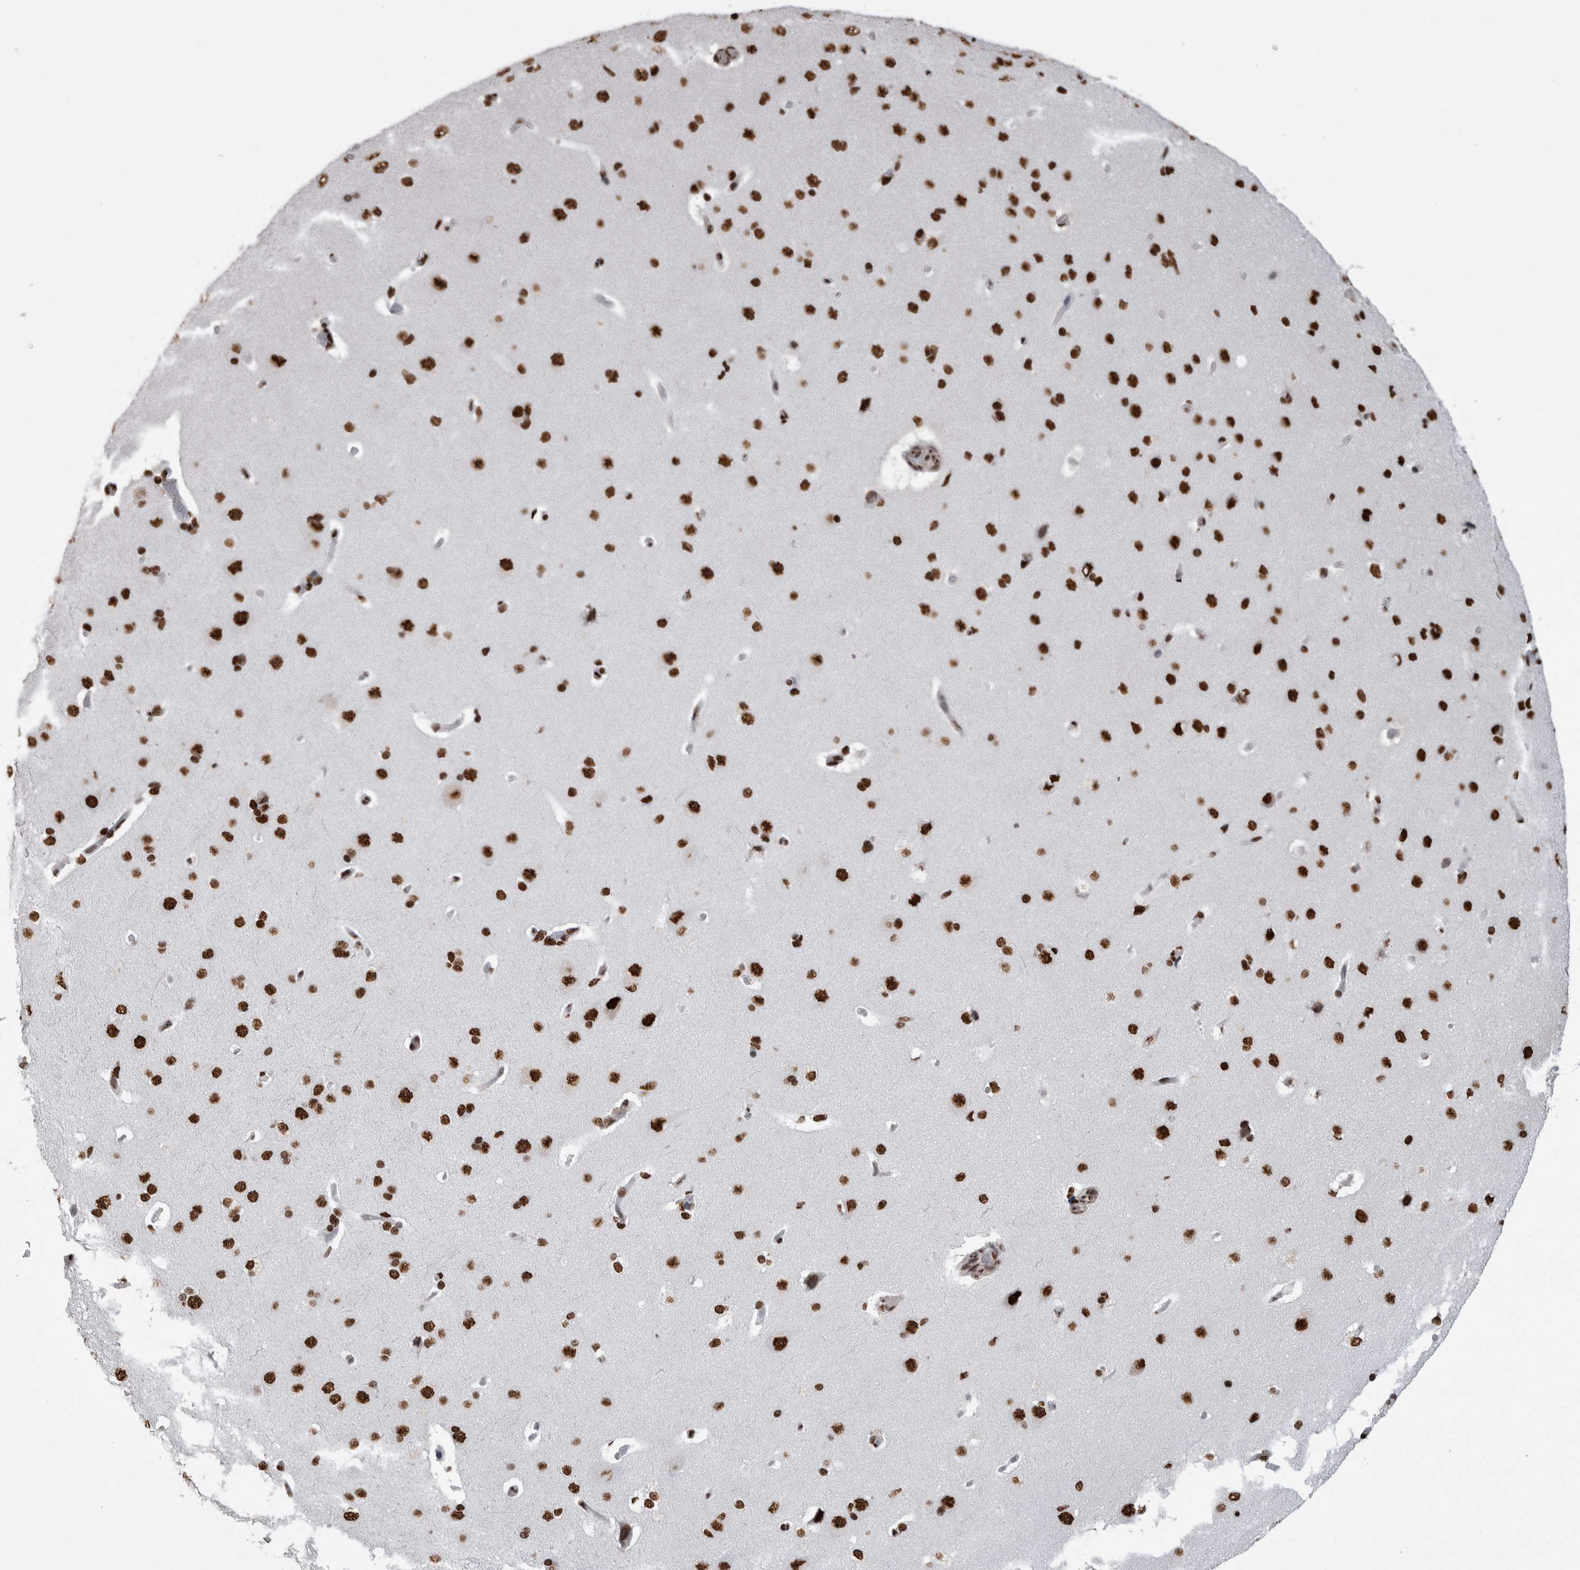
{"staining": {"intensity": "strong", "quantity": ">75%", "location": "nuclear"}, "tissue": "cerebral cortex", "cell_type": "Endothelial cells", "image_type": "normal", "snomed": [{"axis": "morphology", "description": "Normal tissue, NOS"}, {"axis": "topography", "description": "Cerebral cortex"}], "caption": "Approximately >75% of endothelial cells in benign human cerebral cortex reveal strong nuclear protein positivity as visualized by brown immunohistochemical staining.", "gene": "HNRNPM", "patient": {"sex": "male", "age": 62}}